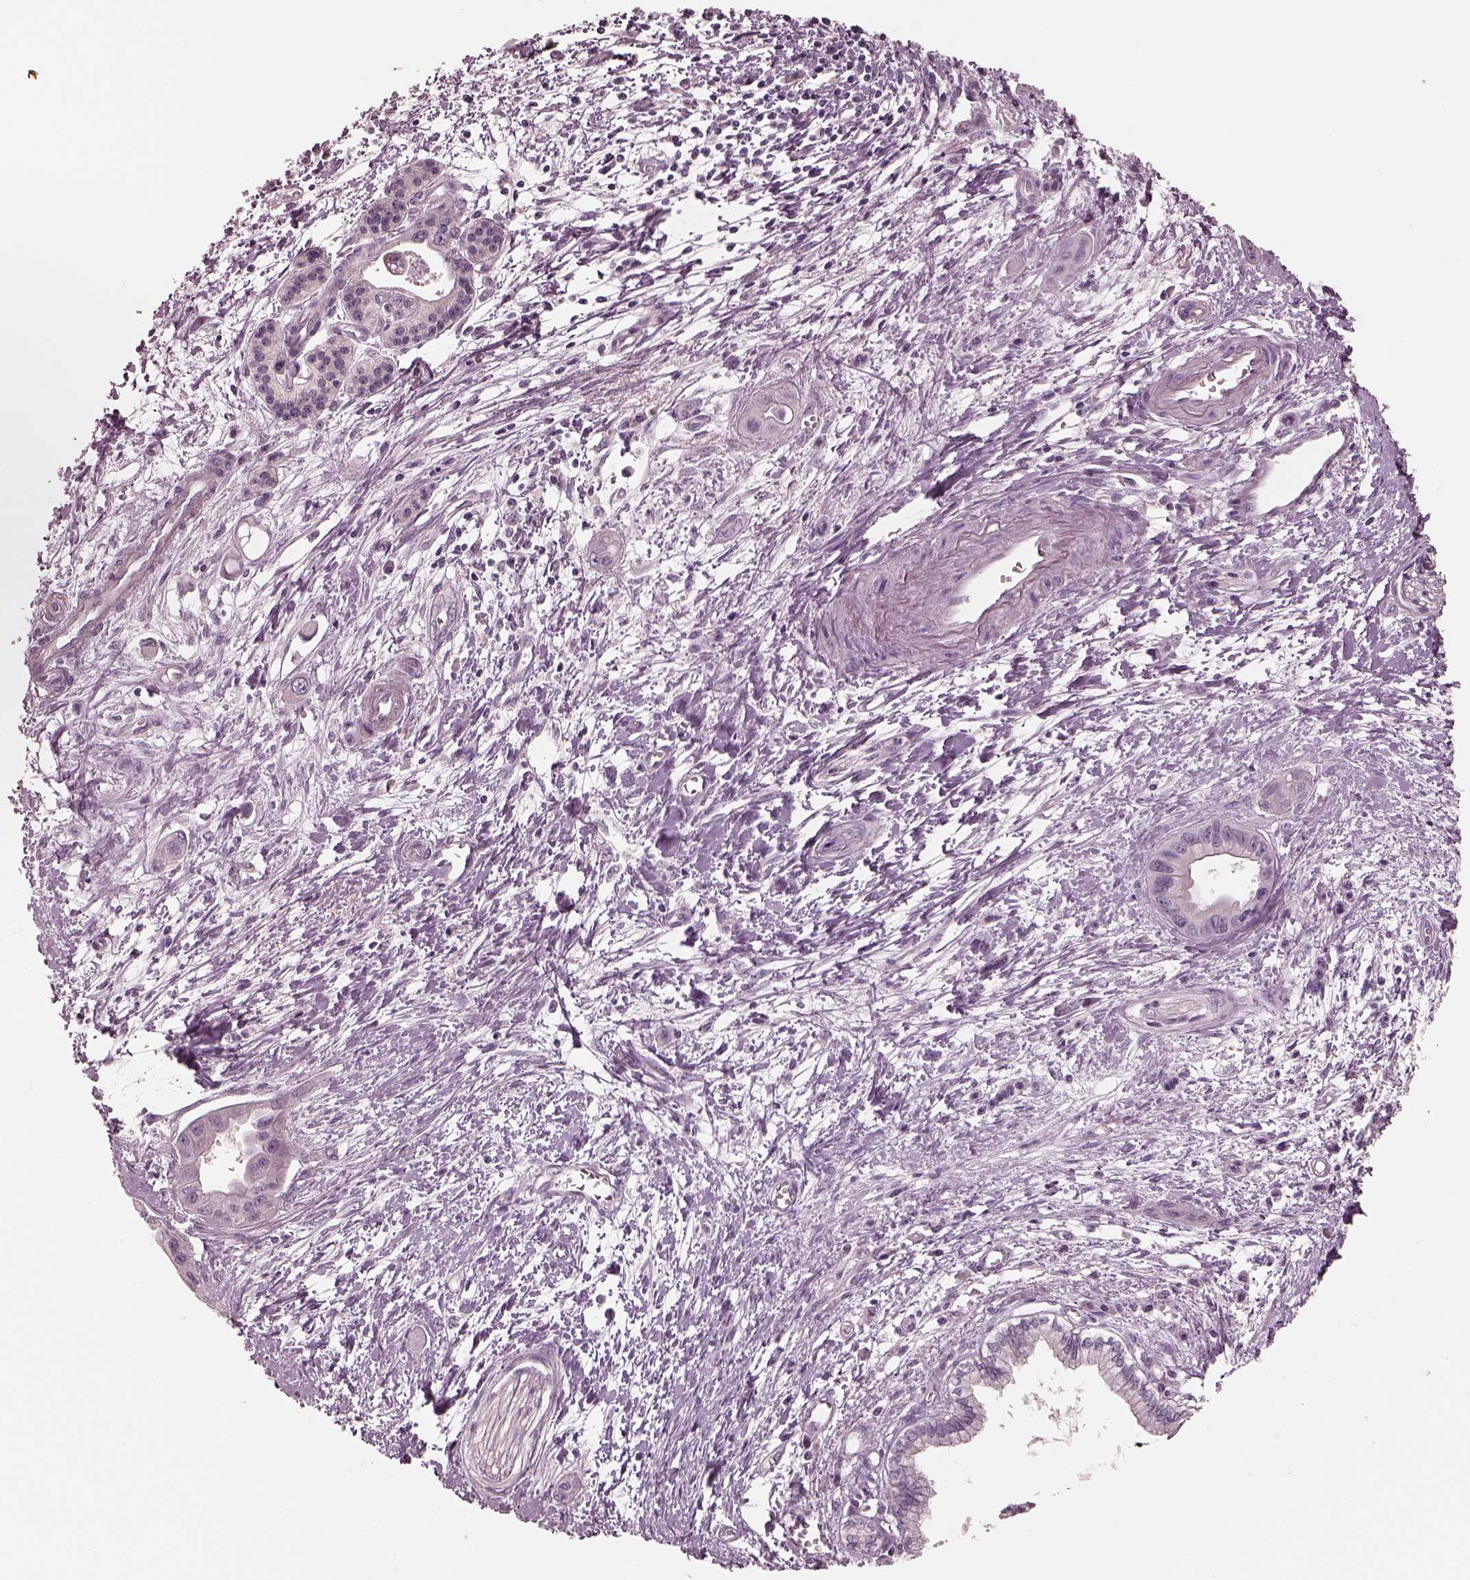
{"staining": {"intensity": "negative", "quantity": "none", "location": "none"}, "tissue": "pancreatic cancer", "cell_type": "Tumor cells", "image_type": "cancer", "snomed": [{"axis": "morphology", "description": "Adenocarcinoma, NOS"}, {"axis": "topography", "description": "Pancreas"}], "caption": "The histopathology image demonstrates no staining of tumor cells in adenocarcinoma (pancreatic).", "gene": "OPTC", "patient": {"sex": "male", "age": 60}}